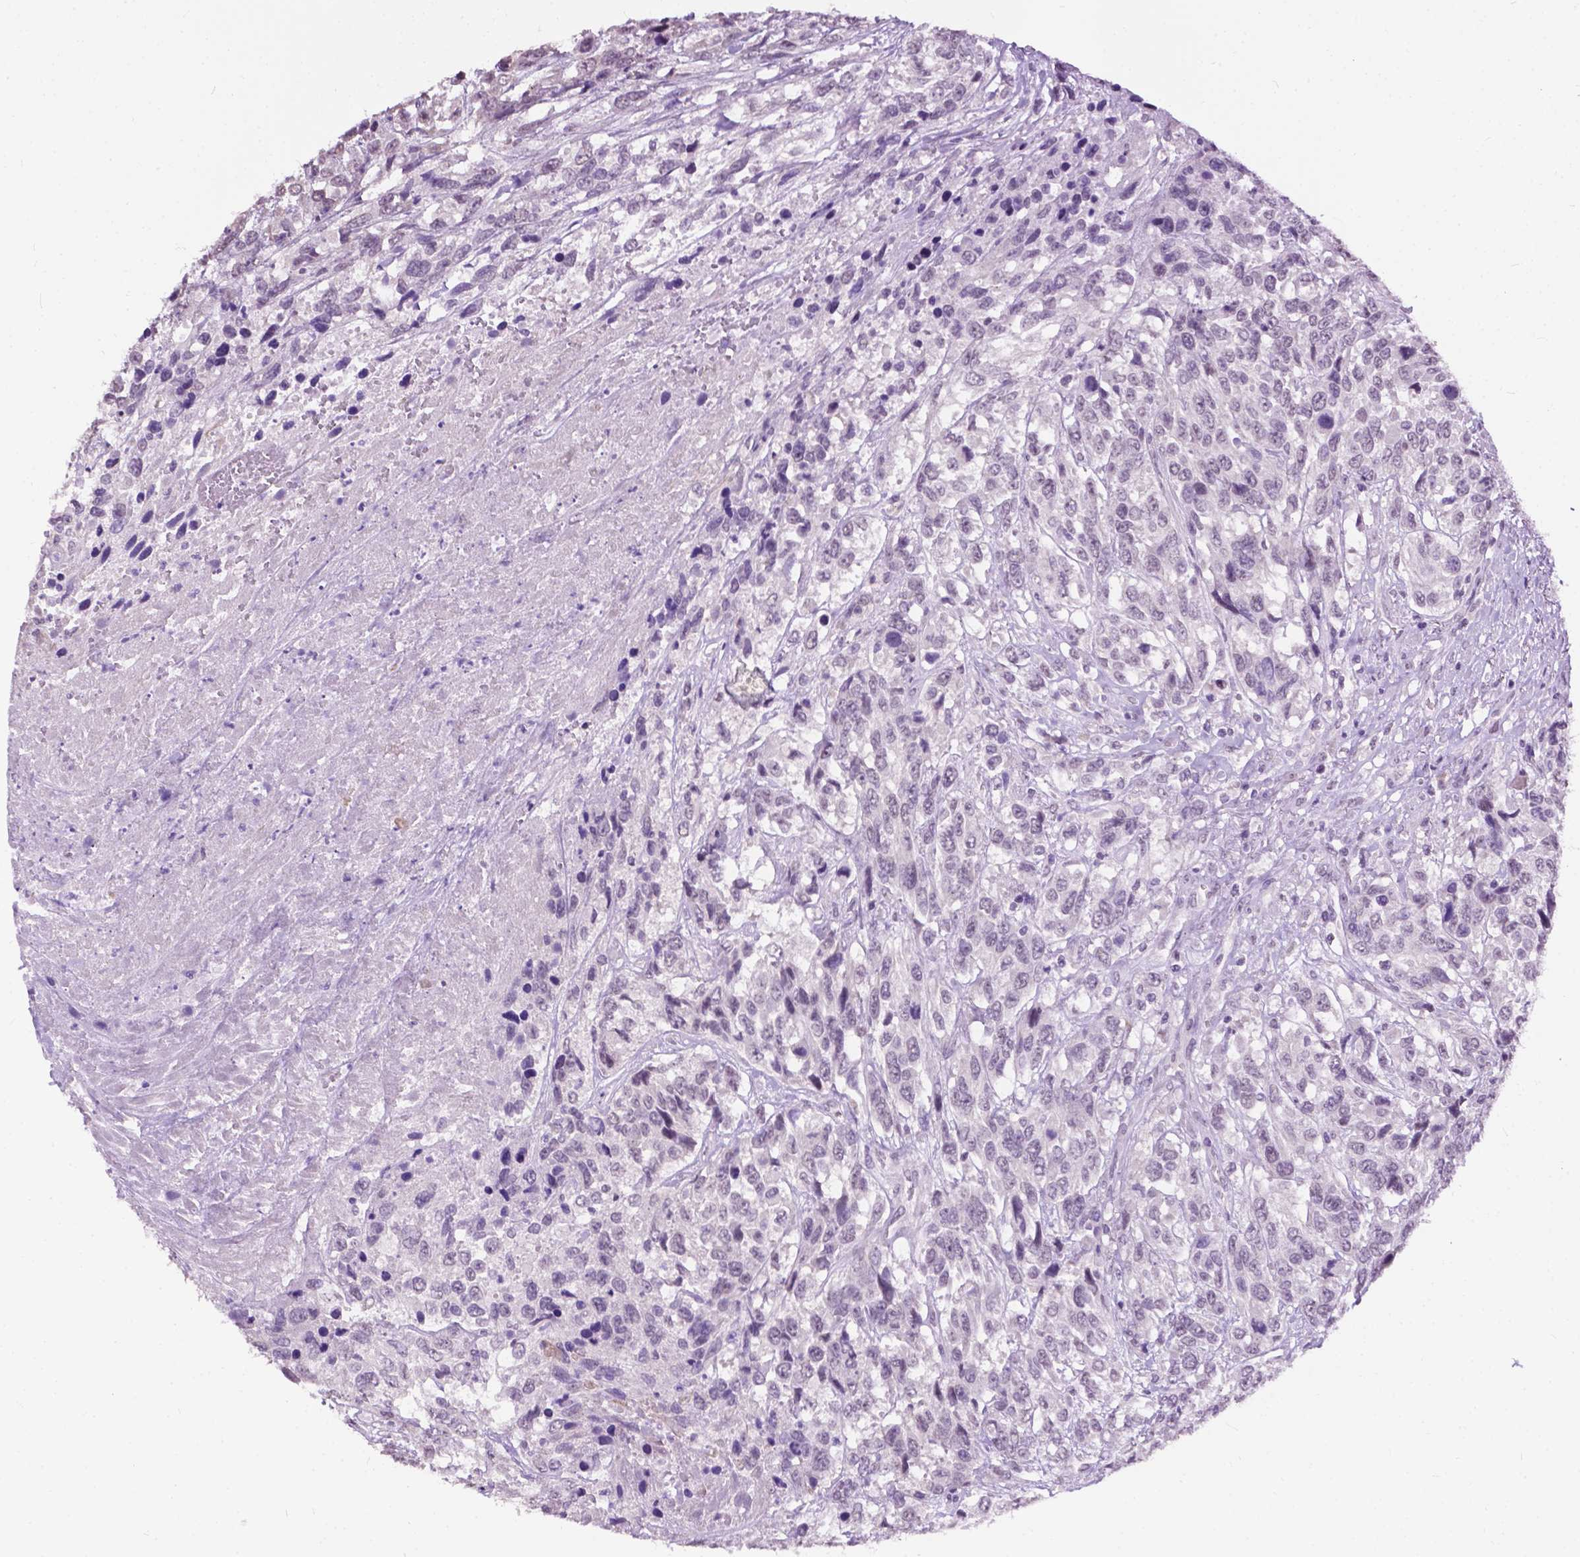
{"staining": {"intensity": "negative", "quantity": "none", "location": "none"}, "tissue": "urothelial cancer", "cell_type": "Tumor cells", "image_type": "cancer", "snomed": [{"axis": "morphology", "description": "Urothelial carcinoma, High grade"}, {"axis": "topography", "description": "Urinary bladder"}], "caption": "There is no significant expression in tumor cells of urothelial cancer.", "gene": "GPR37L1", "patient": {"sex": "female", "age": 70}}